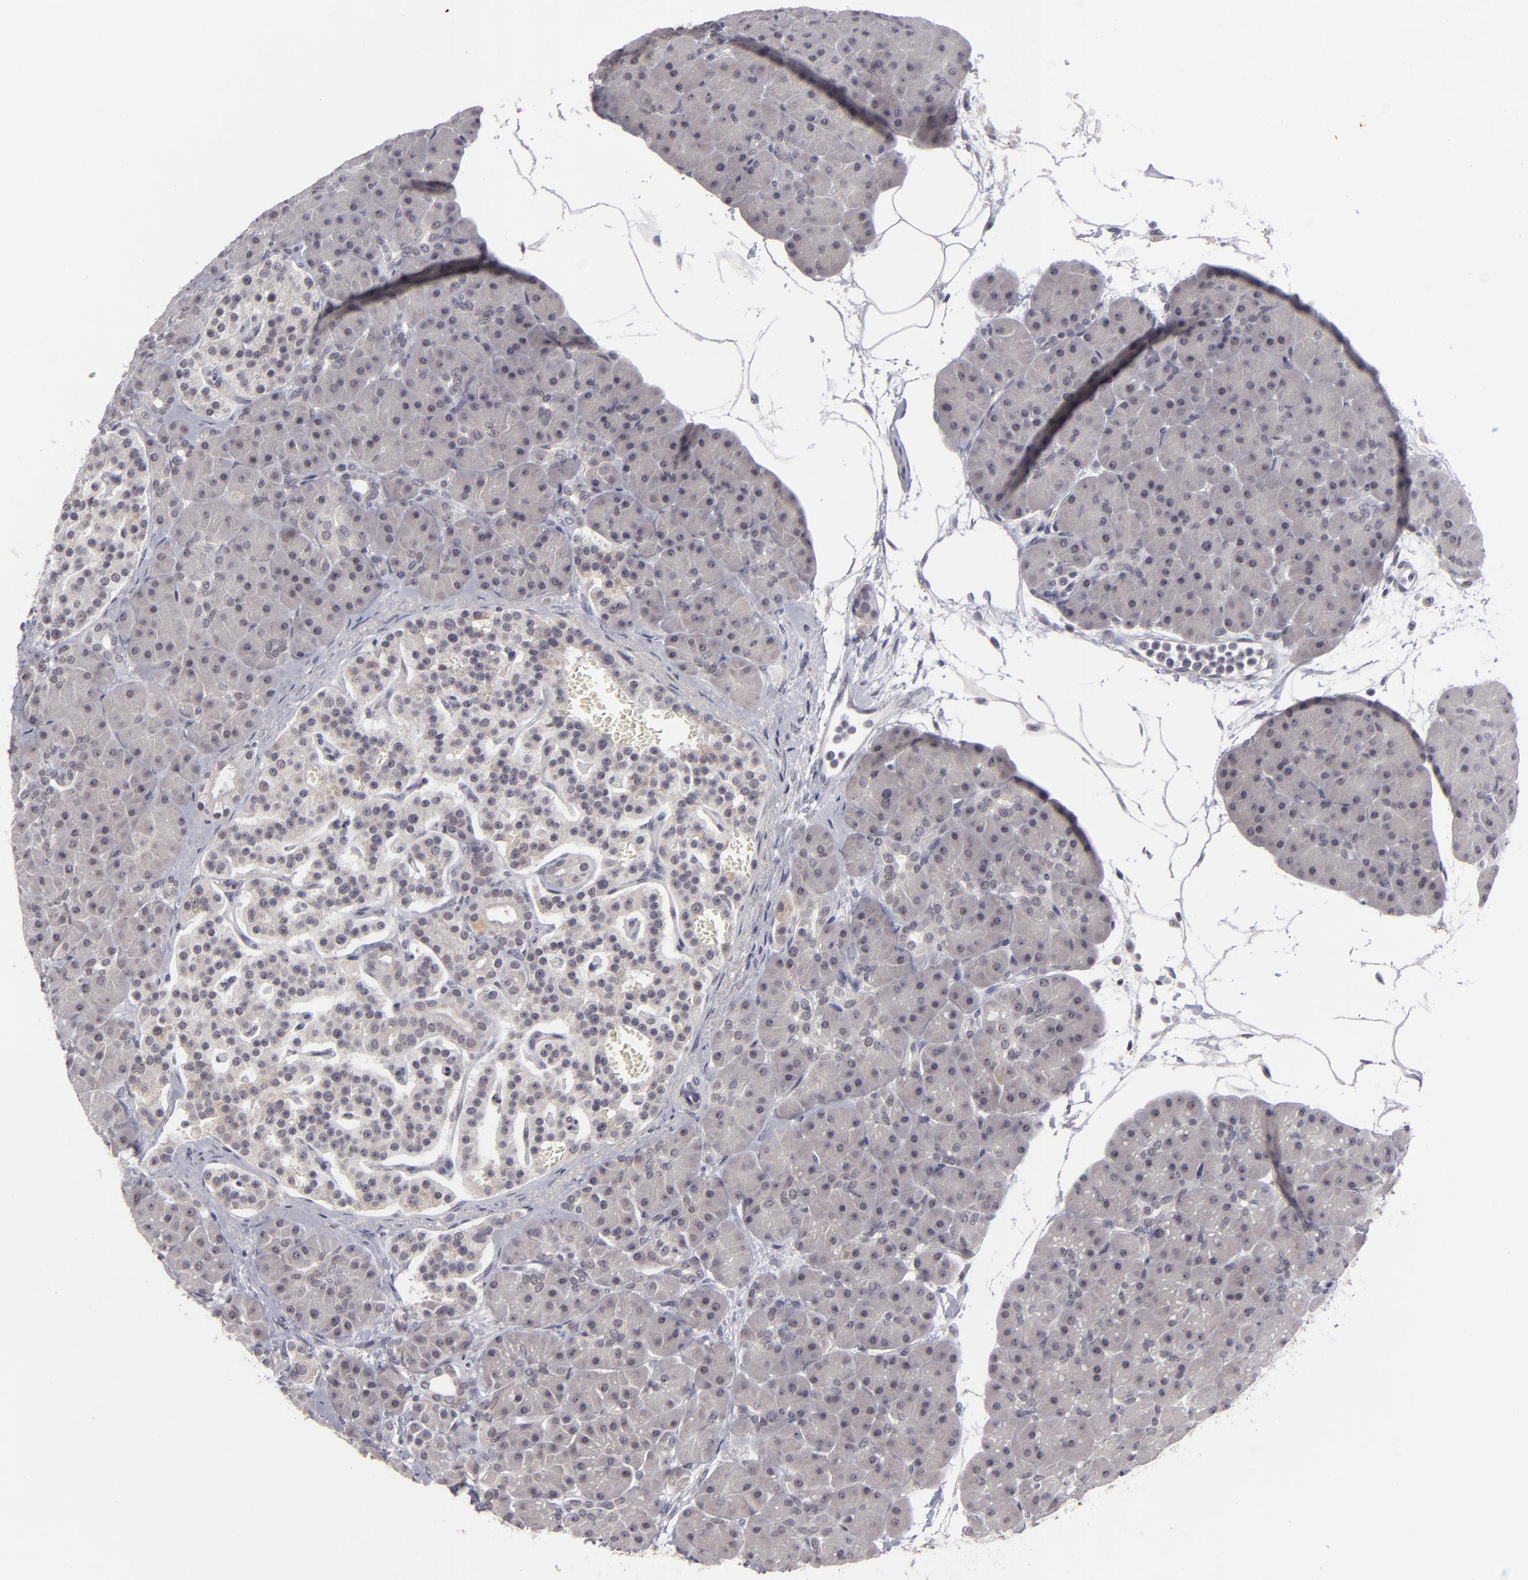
{"staining": {"intensity": "negative", "quantity": "none", "location": "none"}, "tissue": "pancreas", "cell_type": "Exocrine glandular cells", "image_type": "normal", "snomed": [{"axis": "morphology", "description": "Normal tissue, NOS"}, {"axis": "topography", "description": "Pancreas"}], "caption": "Normal pancreas was stained to show a protein in brown. There is no significant expression in exocrine glandular cells. (DAB (3,3'-diaminobenzidine) IHC, high magnification).", "gene": "DLG3", "patient": {"sex": "male", "age": 66}}